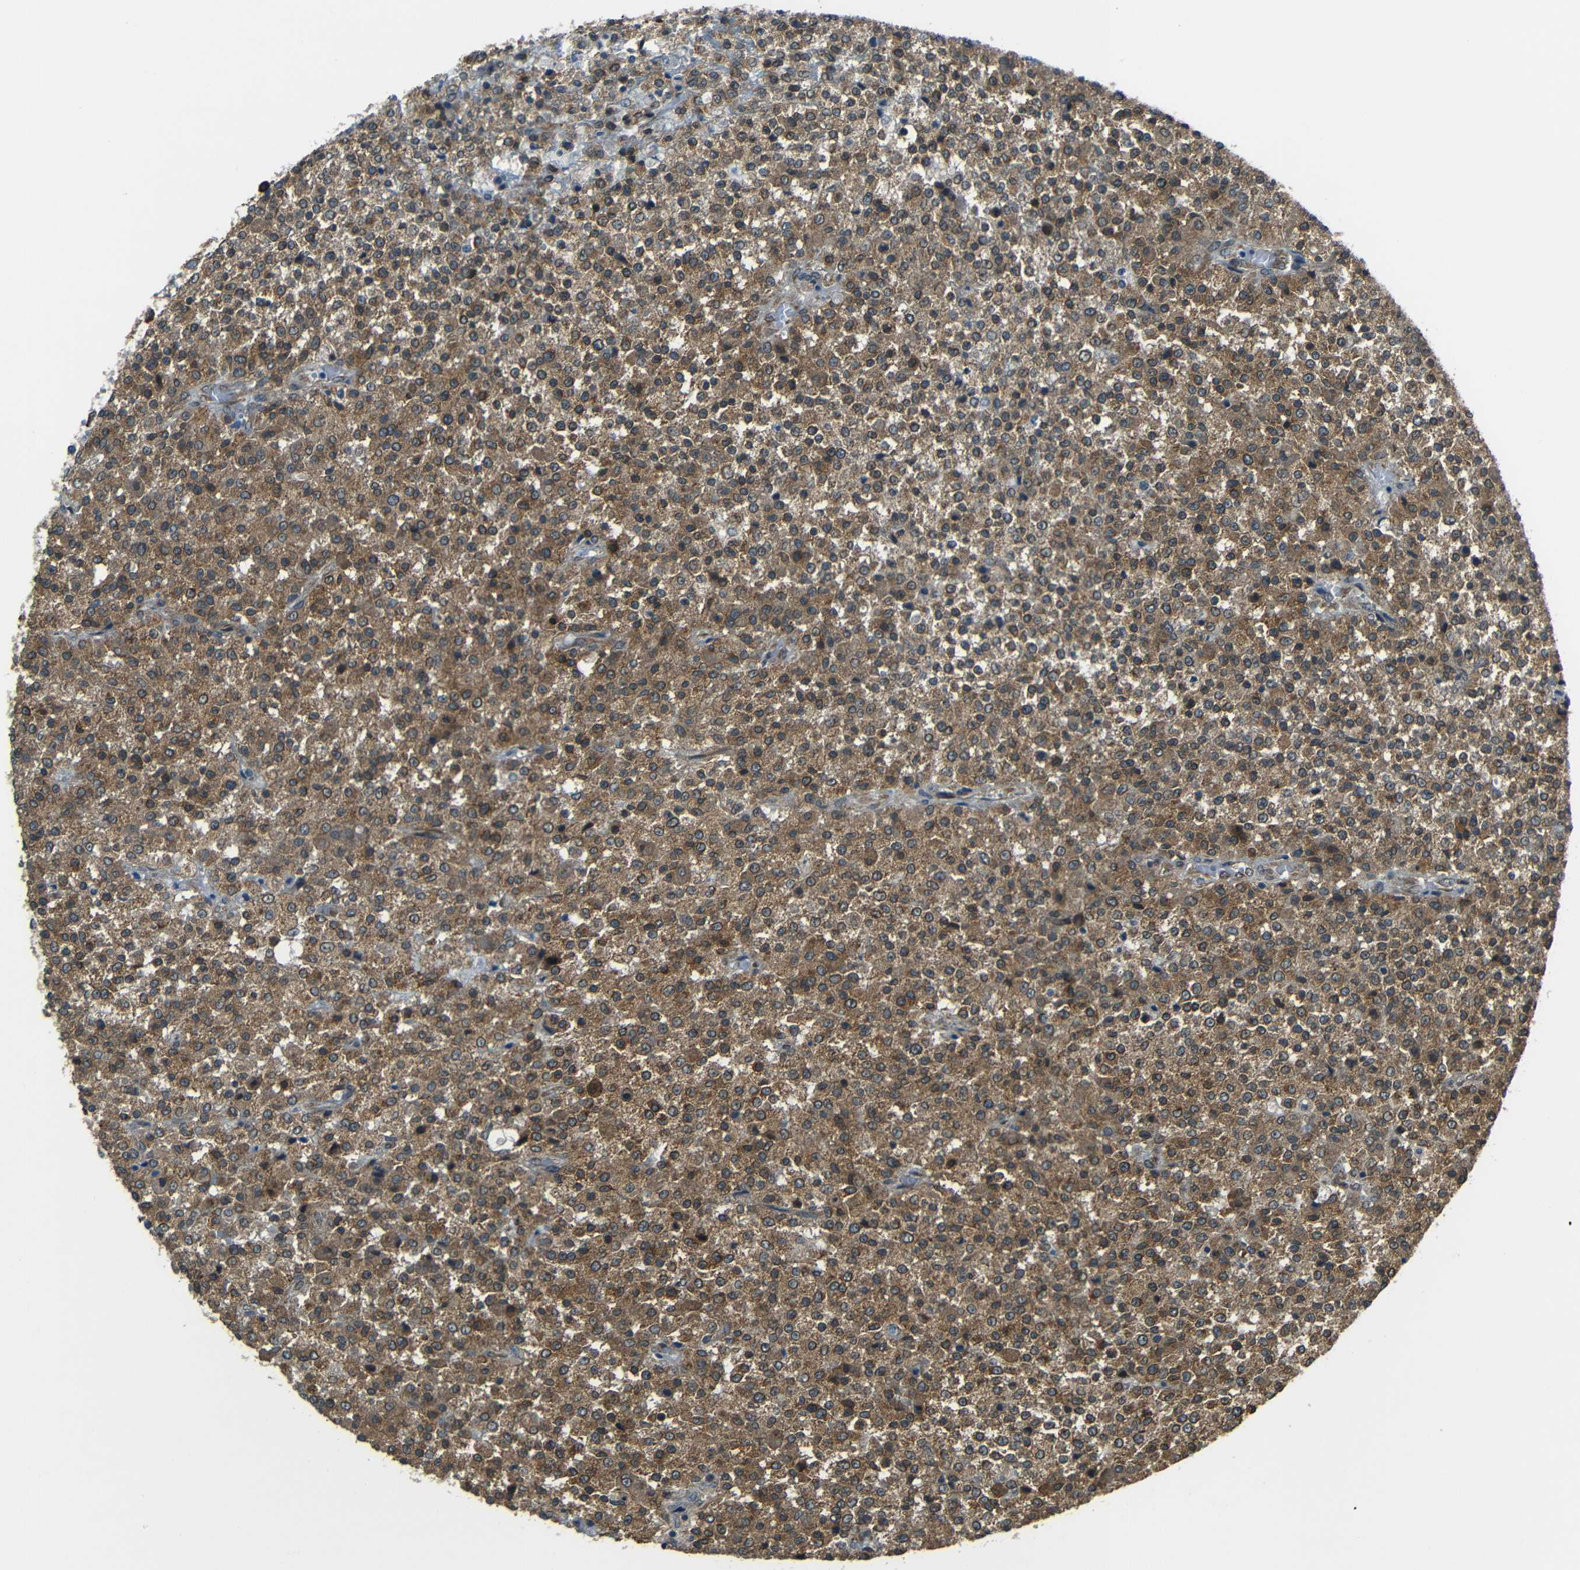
{"staining": {"intensity": "moderate", "quantity": ">75%", "location": "cytoplasmic/membranous"}, "tissue": "testis cancer", "cell_type": "Tumor cells", "image_type": "cancer", "snomed": [{"axis": "morphology", "description": "Seminoma, NOS"}, {"axis": "topography", "description": "Testis"}], "caption": "Moderate cytoplasmic/membranous protein expression is seen in about >75% of tumor cells in testis cancer.", "gene": "VAPB", "patient": {"sex": "male", "age": 59}}